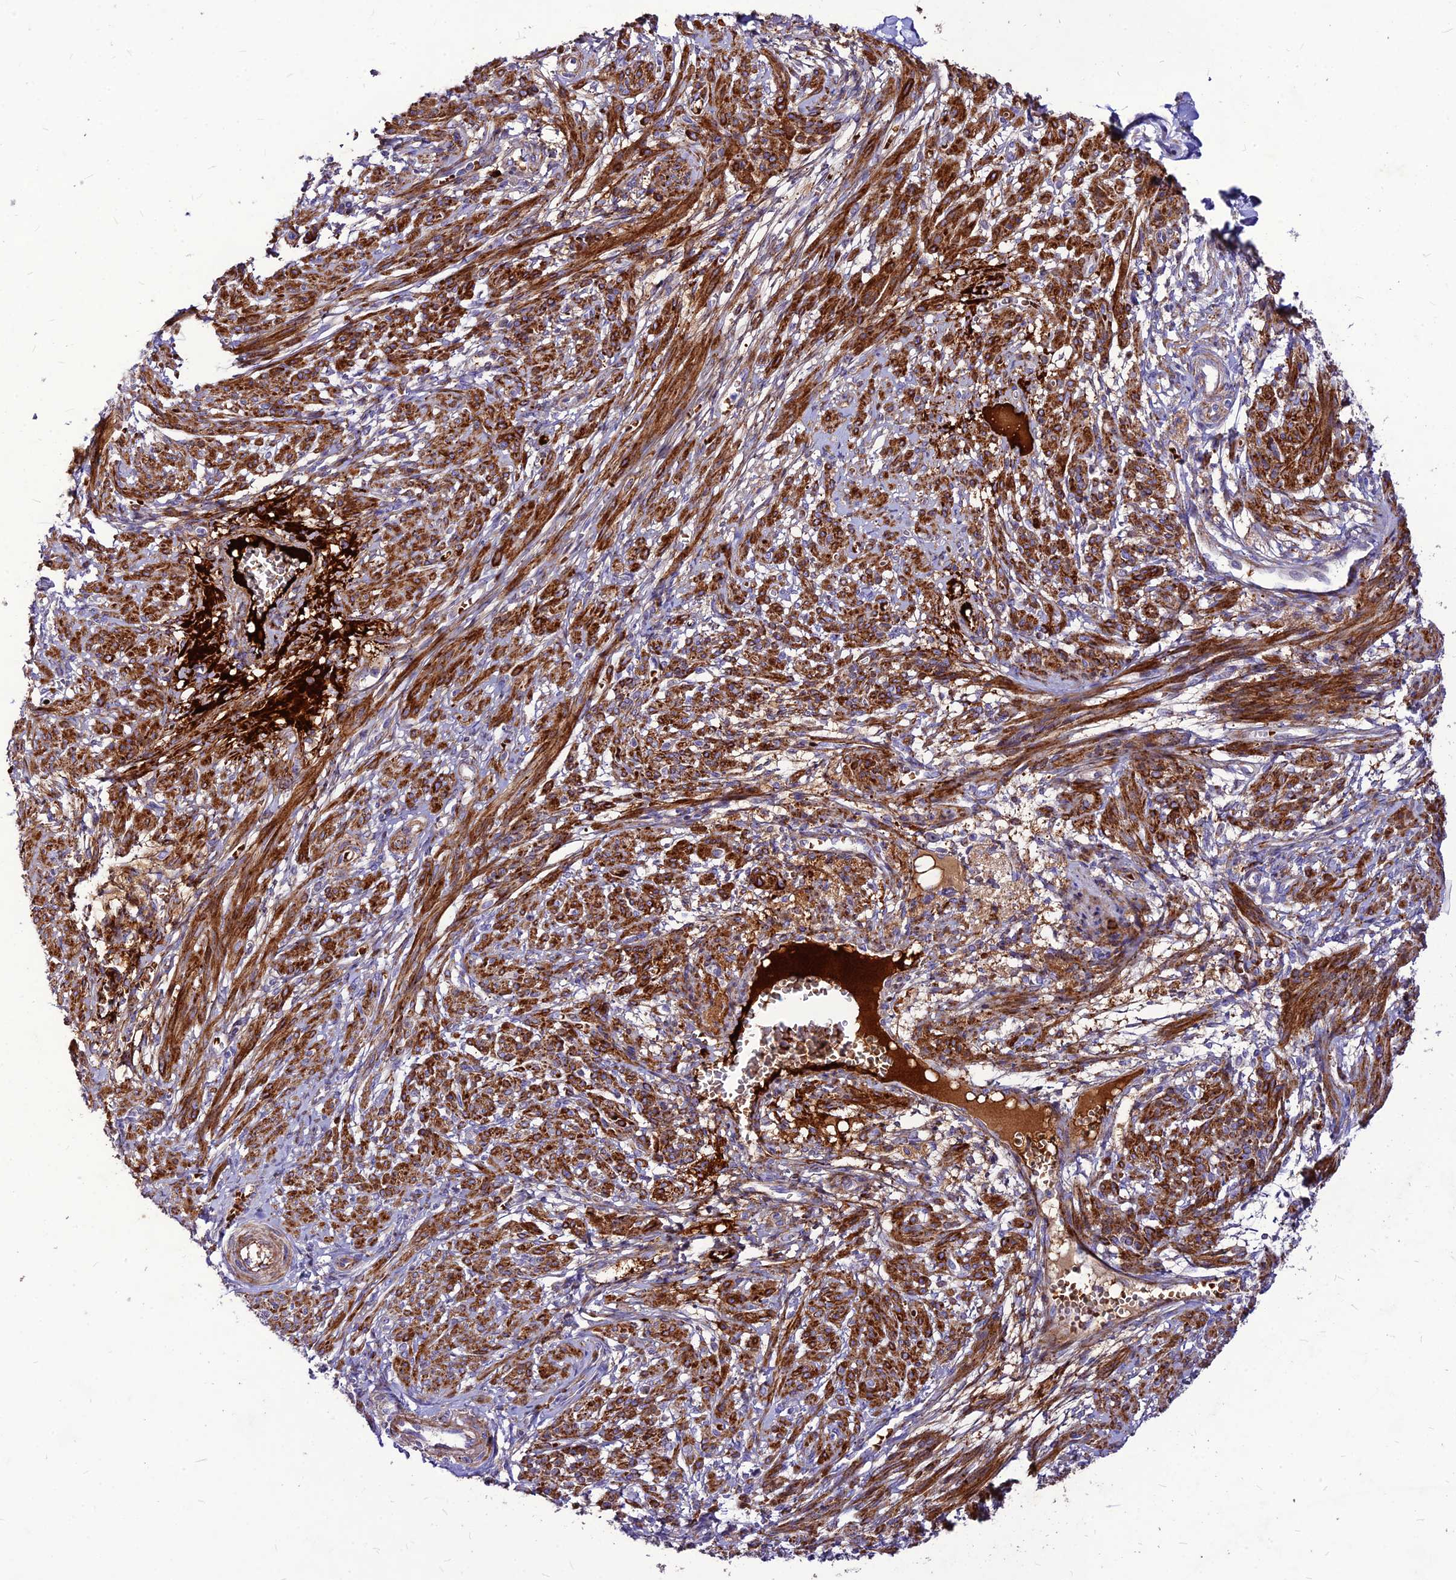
{"staining": {"intensity": "strong", "quantity": "25%-75%", "location": "cytoplasmic/membranous"}, "tissue": "smooth muscle", "cell_type": "Smooth muscle cells", "image_type": "normal", "snomed": [{"axis": "morphology", "description": "Normal tissue, NOS"}, {"axis": "topography", "description": "Smooth muscle"}], "caption": "Smooth muscle stained for a protein (brown) displays strong cytoplasmic/membranous positive expression in approximately 25%-75% of smooth muscle cells.", "gene": "RIMOC1", "patient": {"sex": "female", "age": 39}}